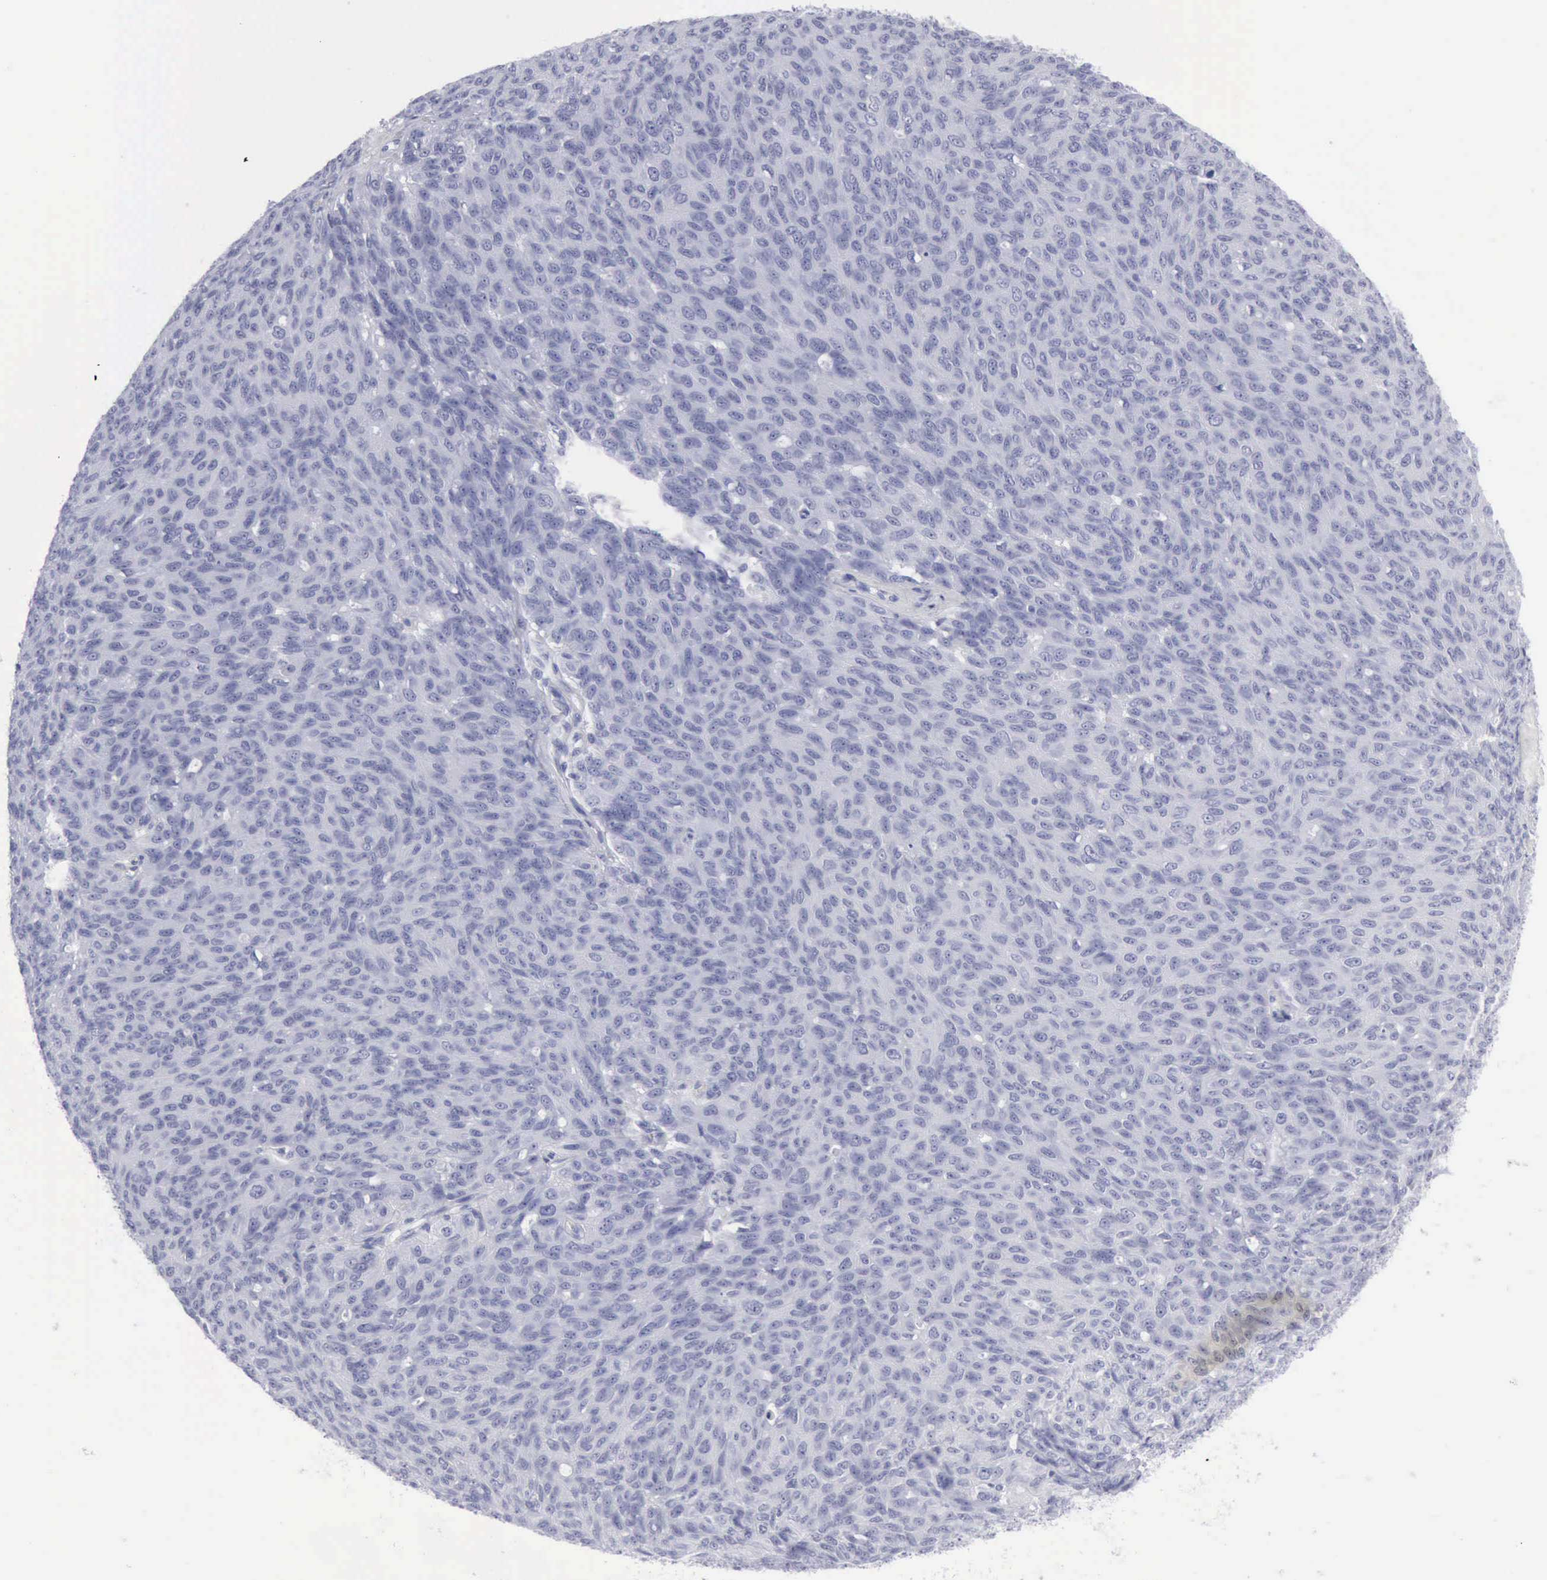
{"staining": {"intensity": "negative", "quantity": "none", "location": "none"}, "tissue": "ovarian cancer", "cell_type": "Tumor cells", "image_type": "cancer", "snomed": [{"axis": "morphology", "description": "Carcinoma, endometroid"}, {"axis": "topography", "description": "Ovary"}], "caption": "Tumor cells show no significant protein positivity in ovarian cancer. (Immunohistochemistry, brightfield microscopy, high magnification).", "gene": "KRT13", "patient": {"sex": "female", "age": 60}}